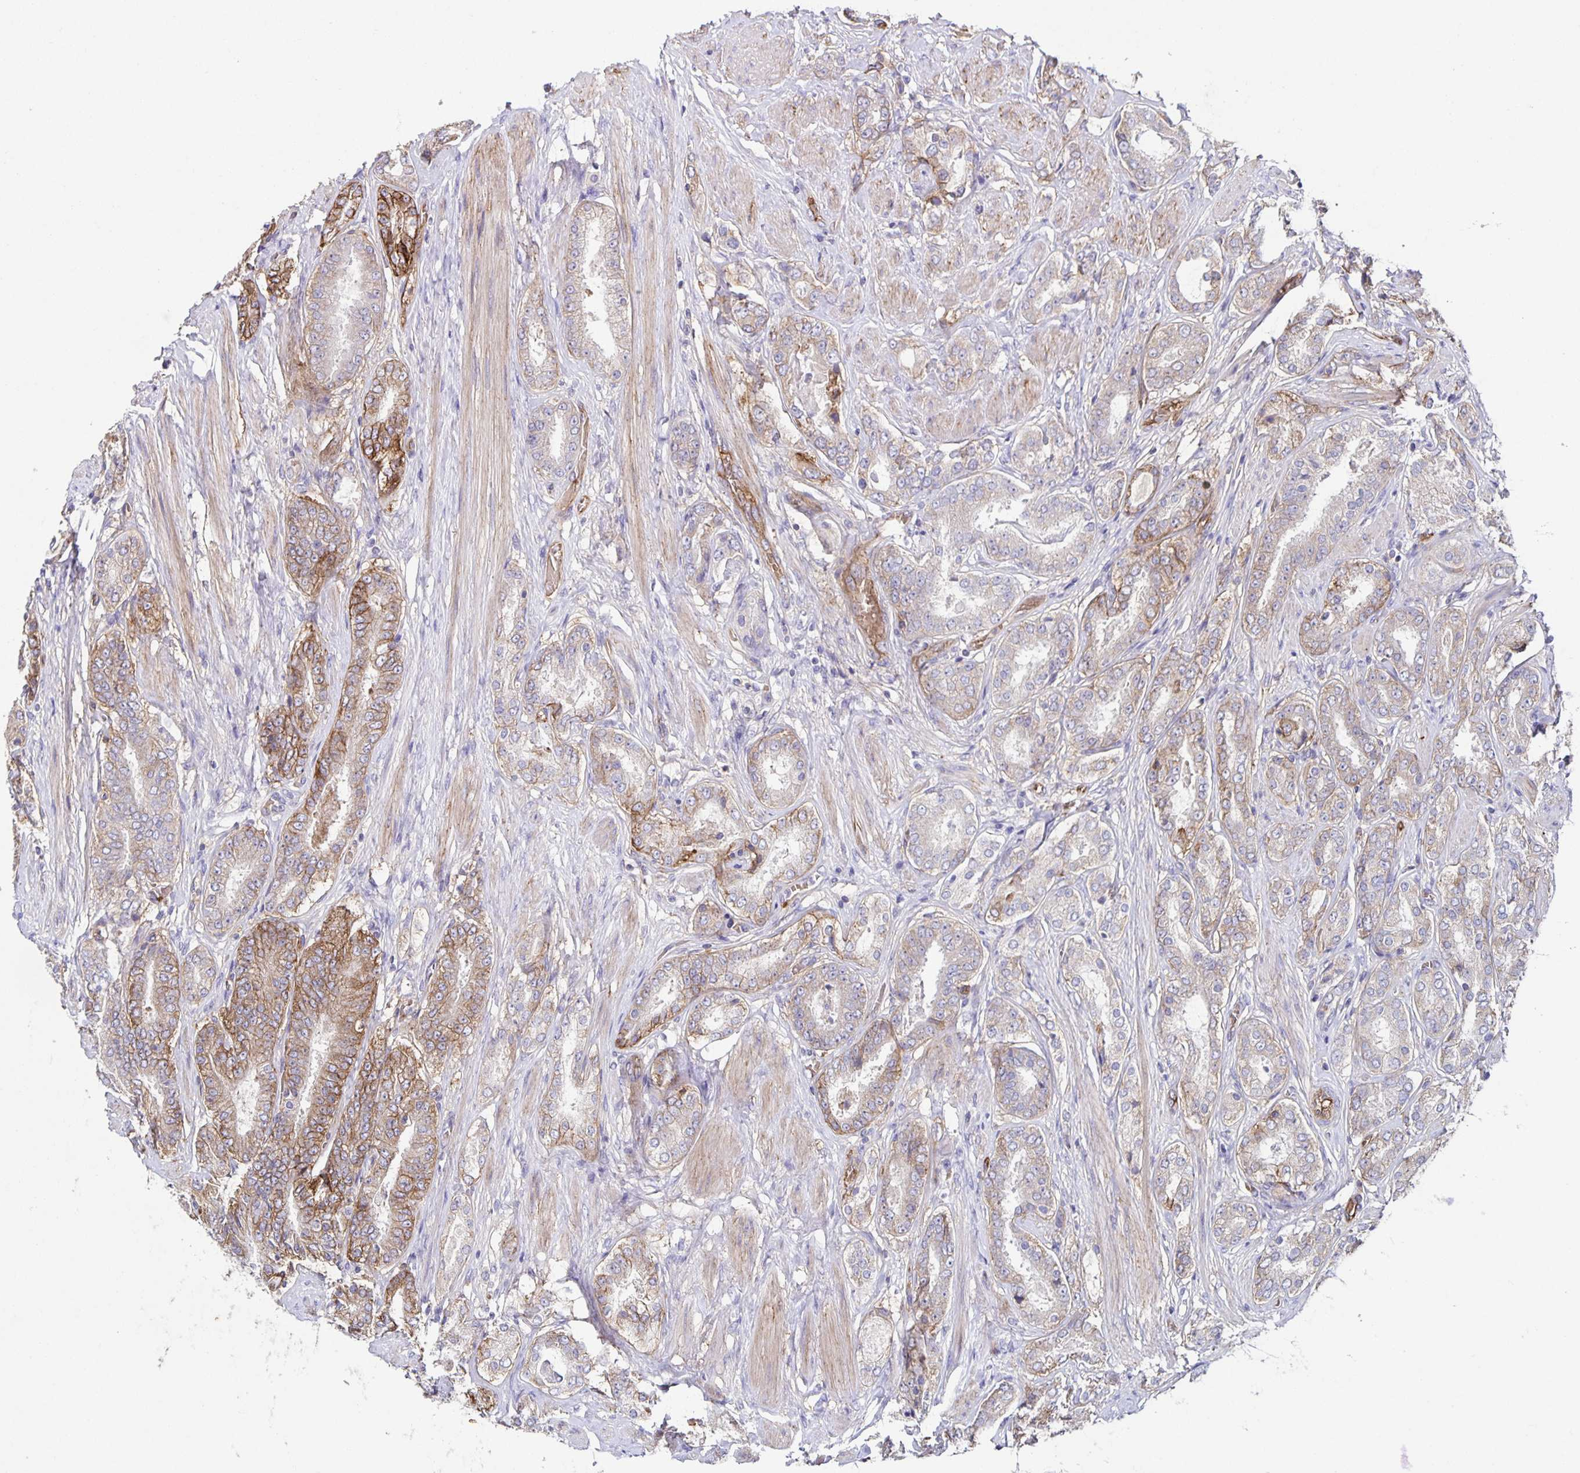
{"staining": {"intensity": "moderate", "quantity": "<25%", "location": "cytoplasmic/membranous"}, "tissue": "prostate cancer", "cell_type": "Tumor cells", "image_type": "cancer", "snomed": [{"axis": "morphology", "description": "Adenocarcinoma, High grade"}, {"axis": "topography", "description": "Prostate"}], "caption": "Brown immunohistochemical staining in prostate cancer (high-grade adenocarcinoma) shows moderate cytoplasmic/membranous staining in about <25% of tumor cells.", "gene": "ITGA2", "patient": {"sex": "male", "age": 63}}